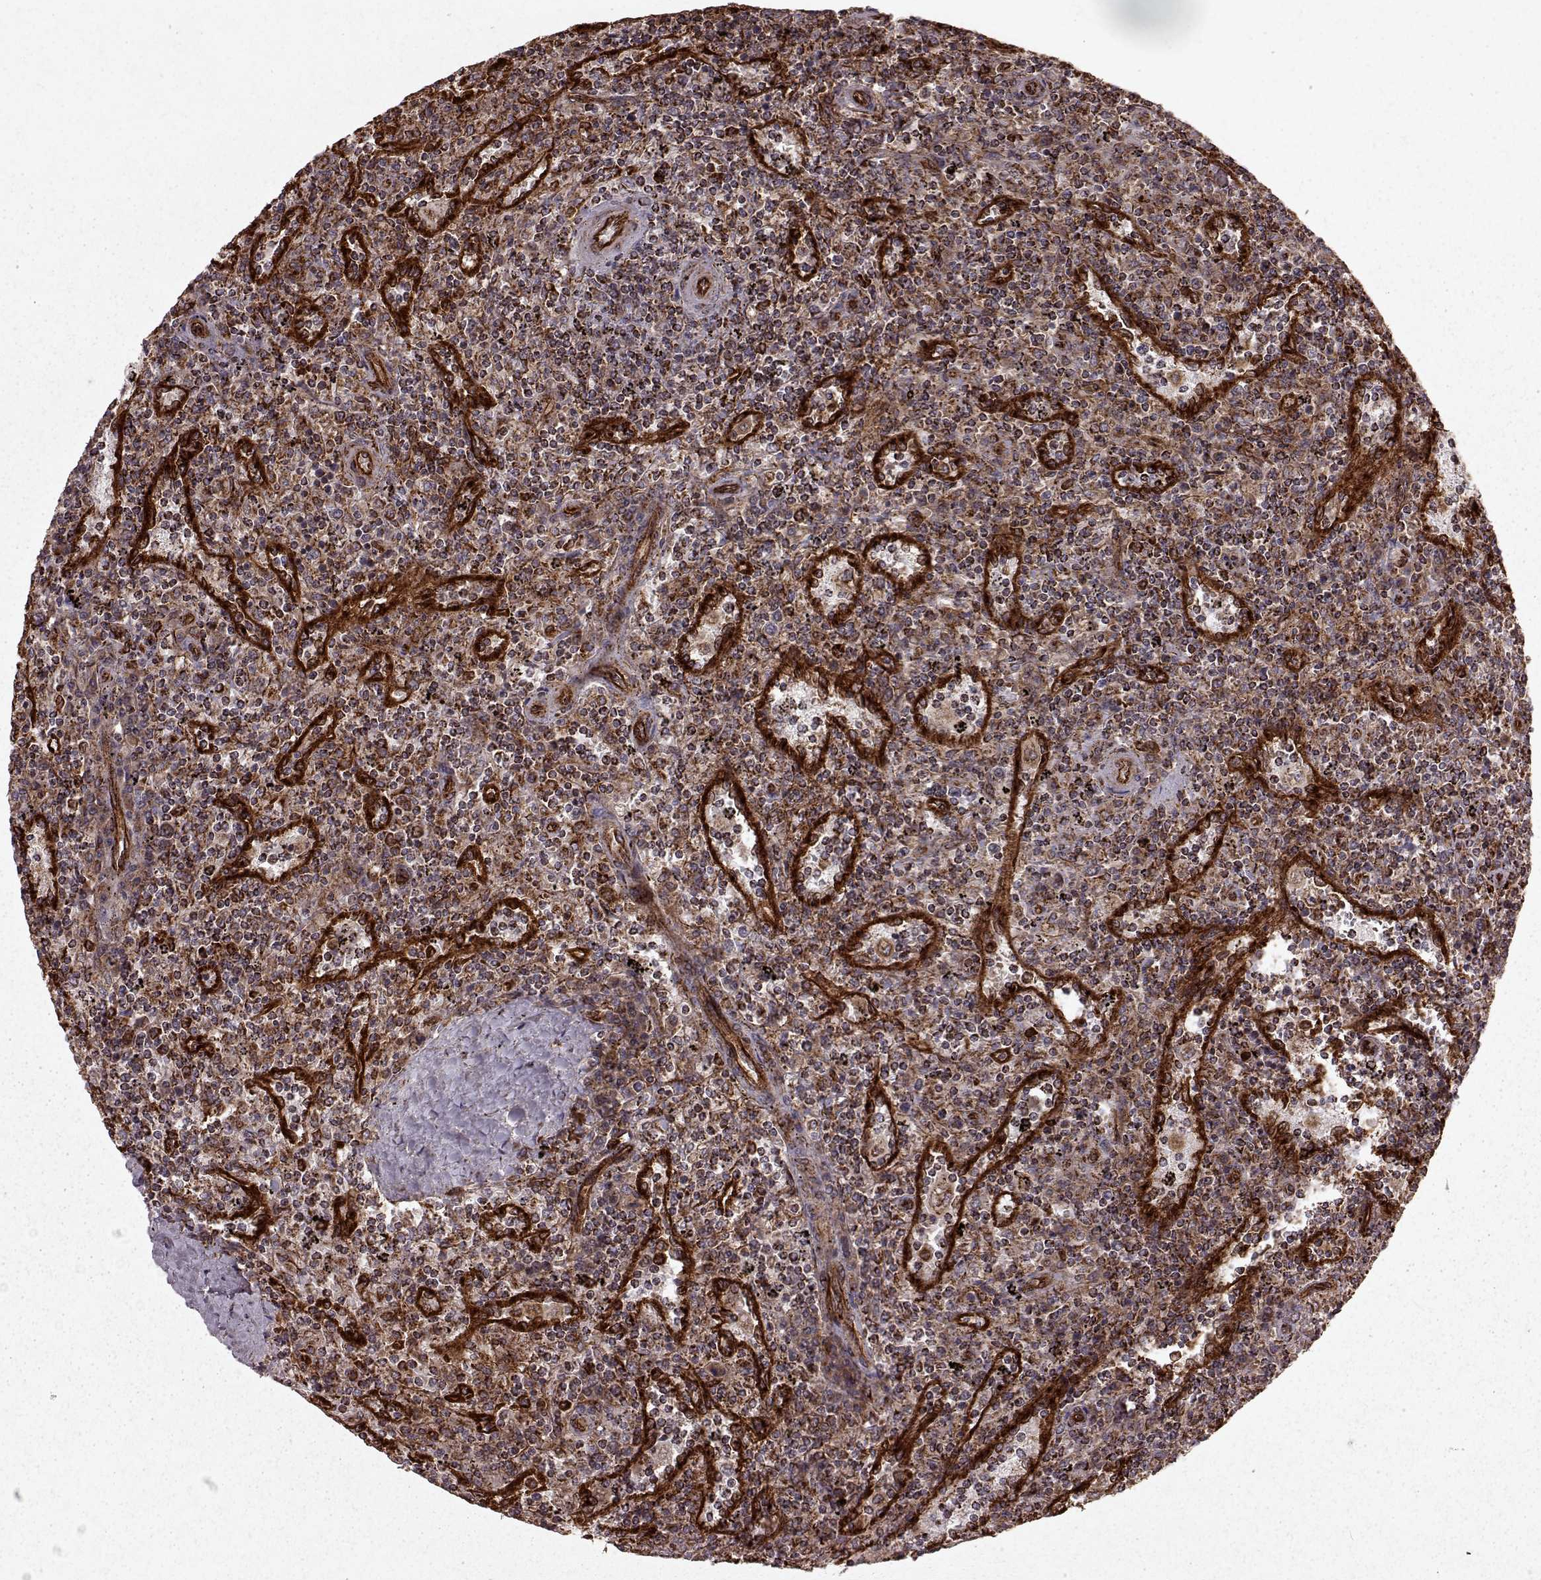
{"staining": {"intensity": "moderate", "quantity": ">75%", "location": "cytoplasmic/membranous"}, "tissue": "lymphoma", "cell_type": "Tumor cells", "image_type": "cancer", "snomed": [{"axis": "morphology", "description": "Malignant lymphoma, non-Hodgkin's type, Low grade"}, {"axis": "topography", "description": "Spleen"}], "caption": "Low-grade malignant lymphoma, non-Hodgkin's type stained with IHC displays moderate cytoplasmic/membranous expression in approximately >75% of tumor cells. The staining was performed using DAB to visualize the protein expression in brown, while the nuclei were stained in blue with hematoxylin (Magnification: 20x).", "gene": "FXN", "patient": {"sex": "male", "age": 62}}